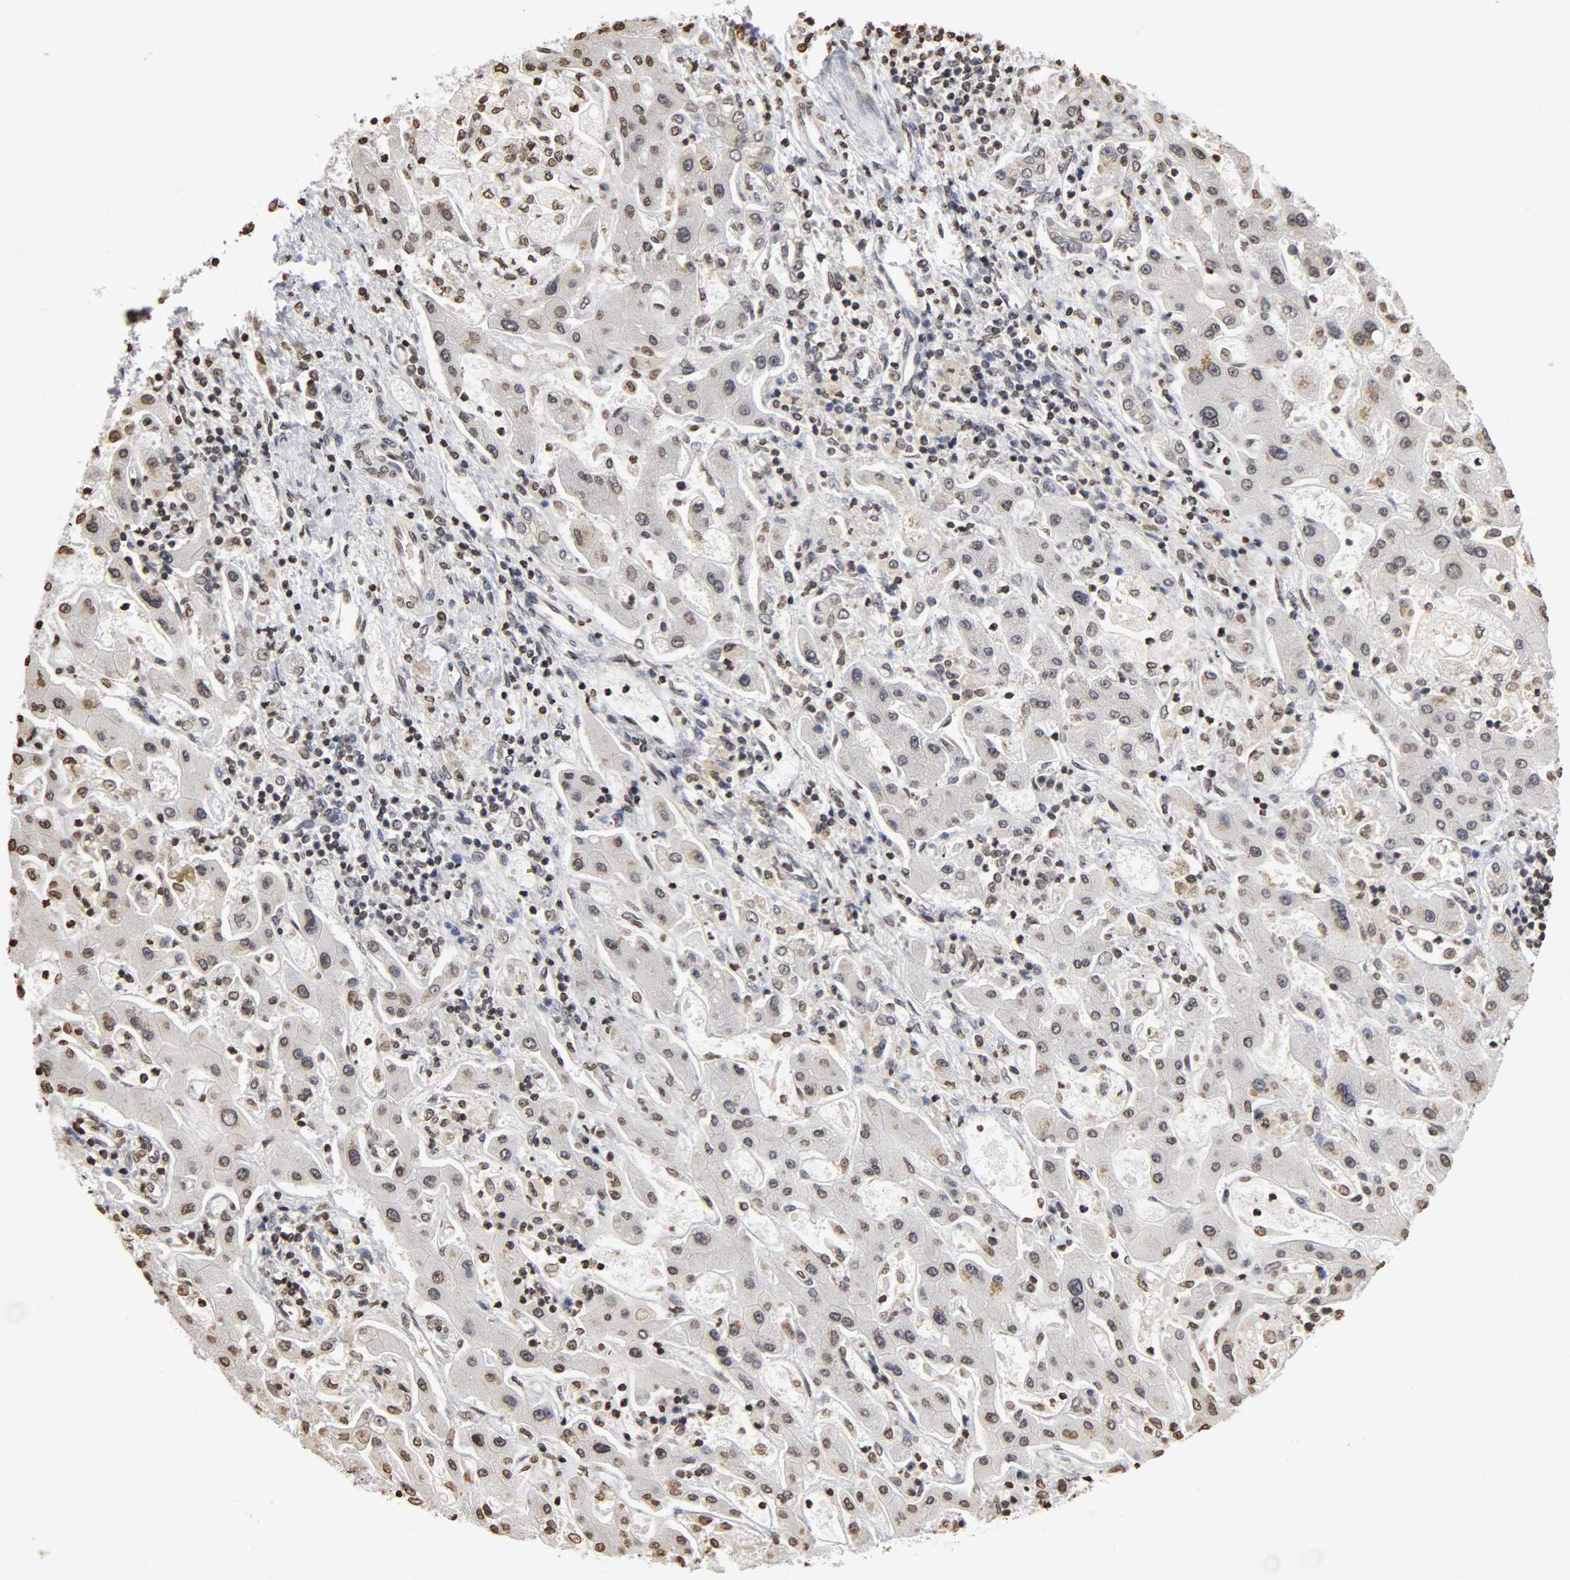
{"staining": {"intensity": "weak", "quantity": "<25%", "location": "nuclear"}, "tissue": "liver cancer", "cell_type": "Tumor cells", "image_type": "cancer", "snomed": [{"axis": "morphology", "description": "Cholangiocarcinoma"}, {"axis": "topography", "description": "Liver"}], "caption": "Immunohistochemistry (IHC) micrograph of human liver cancer stained for a protein (brown), which demonstrates no expression in tumor cells. The staining was performed using DAB (3,3'-diaminobenzidine) to visualize the protein expression in brown, while the nuclei were stained in blue with hematoxylin (Magnification: 20x).", "gene": "ERCC2", "patient": {"sex": "male", "age": 50}}